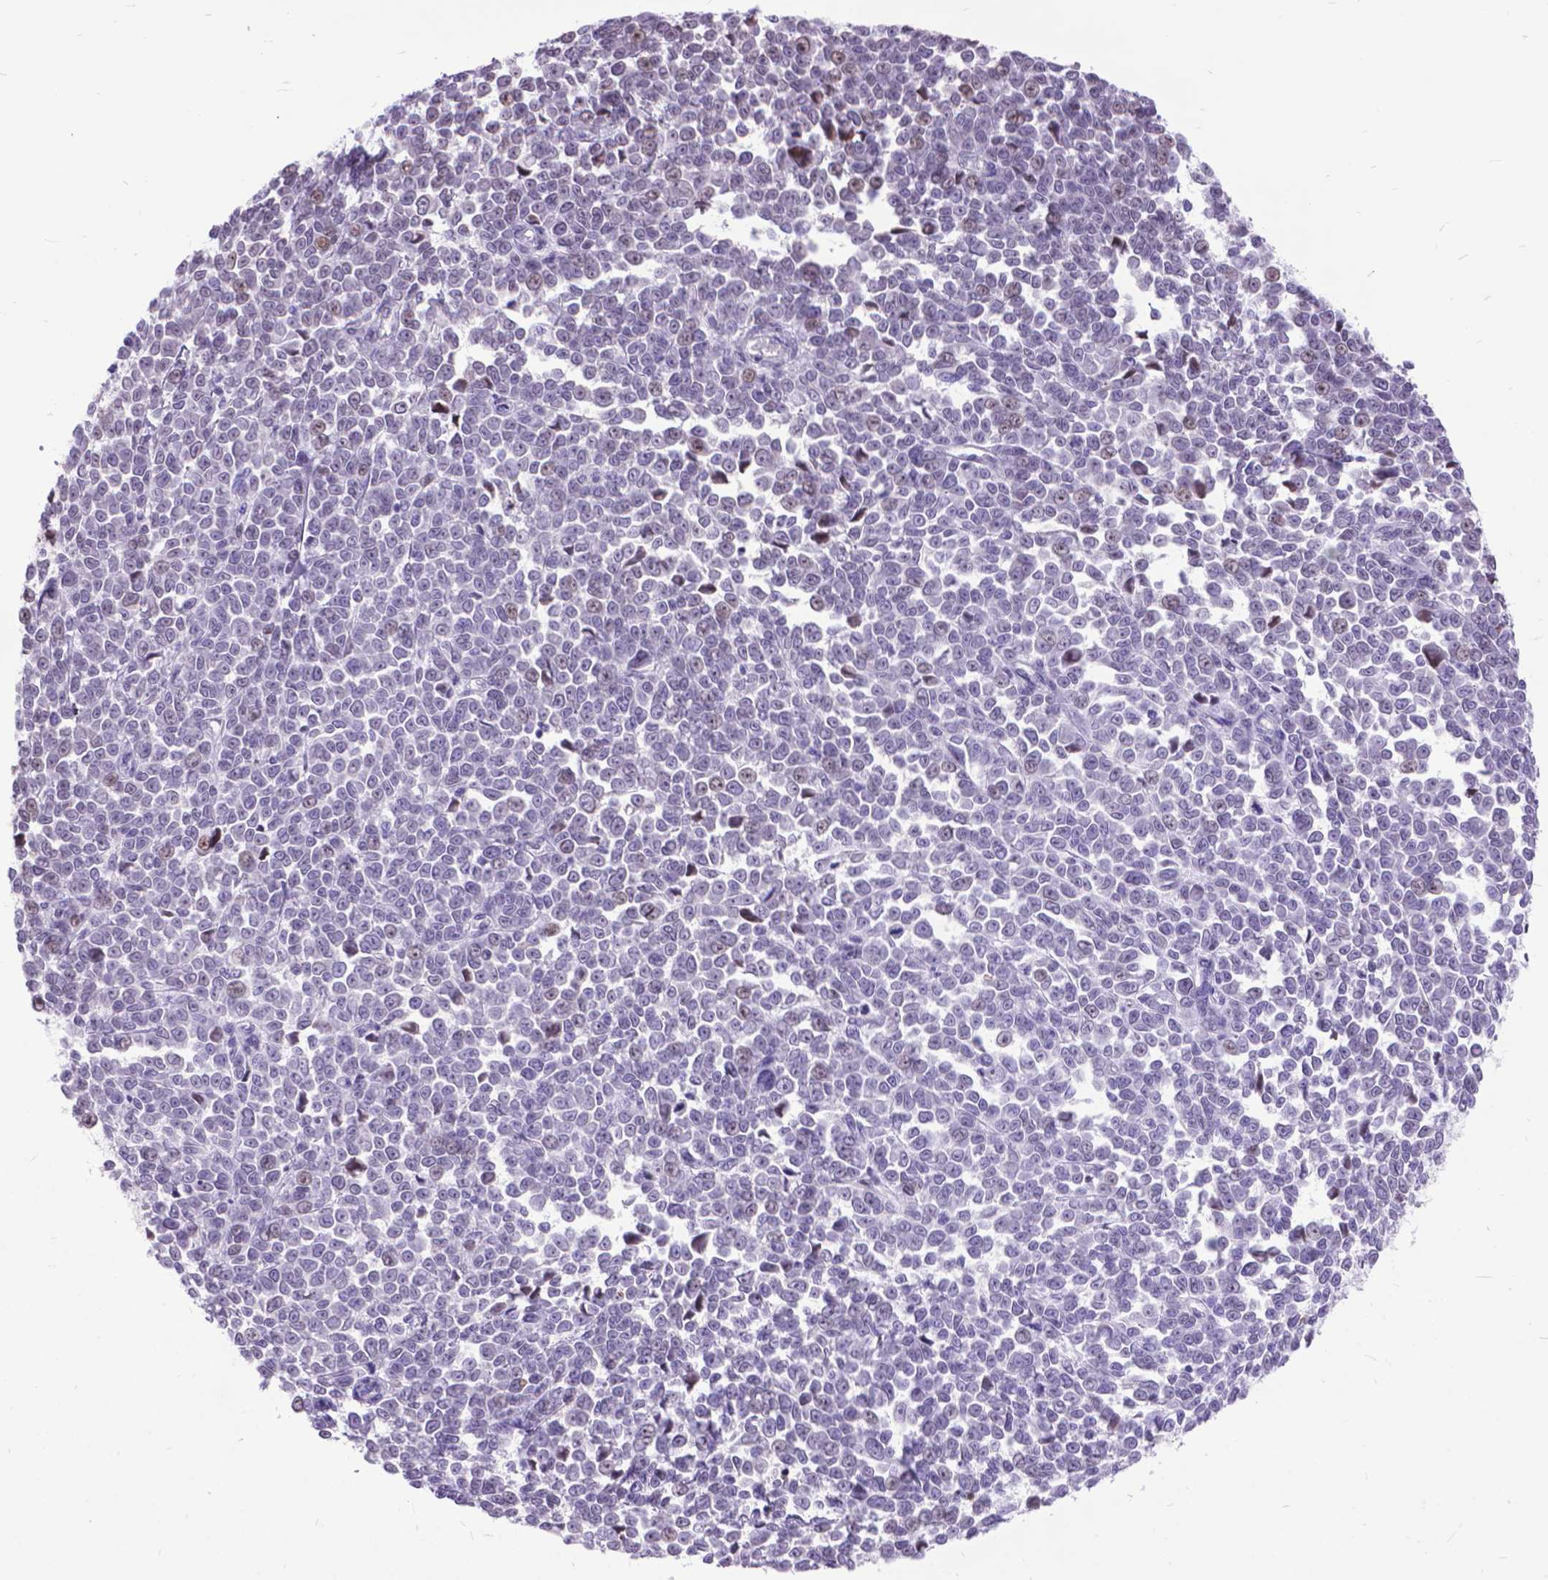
{"staining": {"intensity": "moderate", "quantity": "25%-75%", "location": "nuclear"}, "tissue": "melanoma", "cell_type": "Tumor cells", "image_type": "cancer", "snomed": [{"axis": "morphology", "description": "Malignant melanoma, NOS"}, {"axis": "topography", "description": "Skin"}], "caption": "Moderate nuclear positivity is appreciated in approximately 25%-75% of tumor cells in melanoma. (IHC, brightfield microscopy, high magnification).", "gene": "POLE4", "patient": {"sex": "female", "age": 95}}